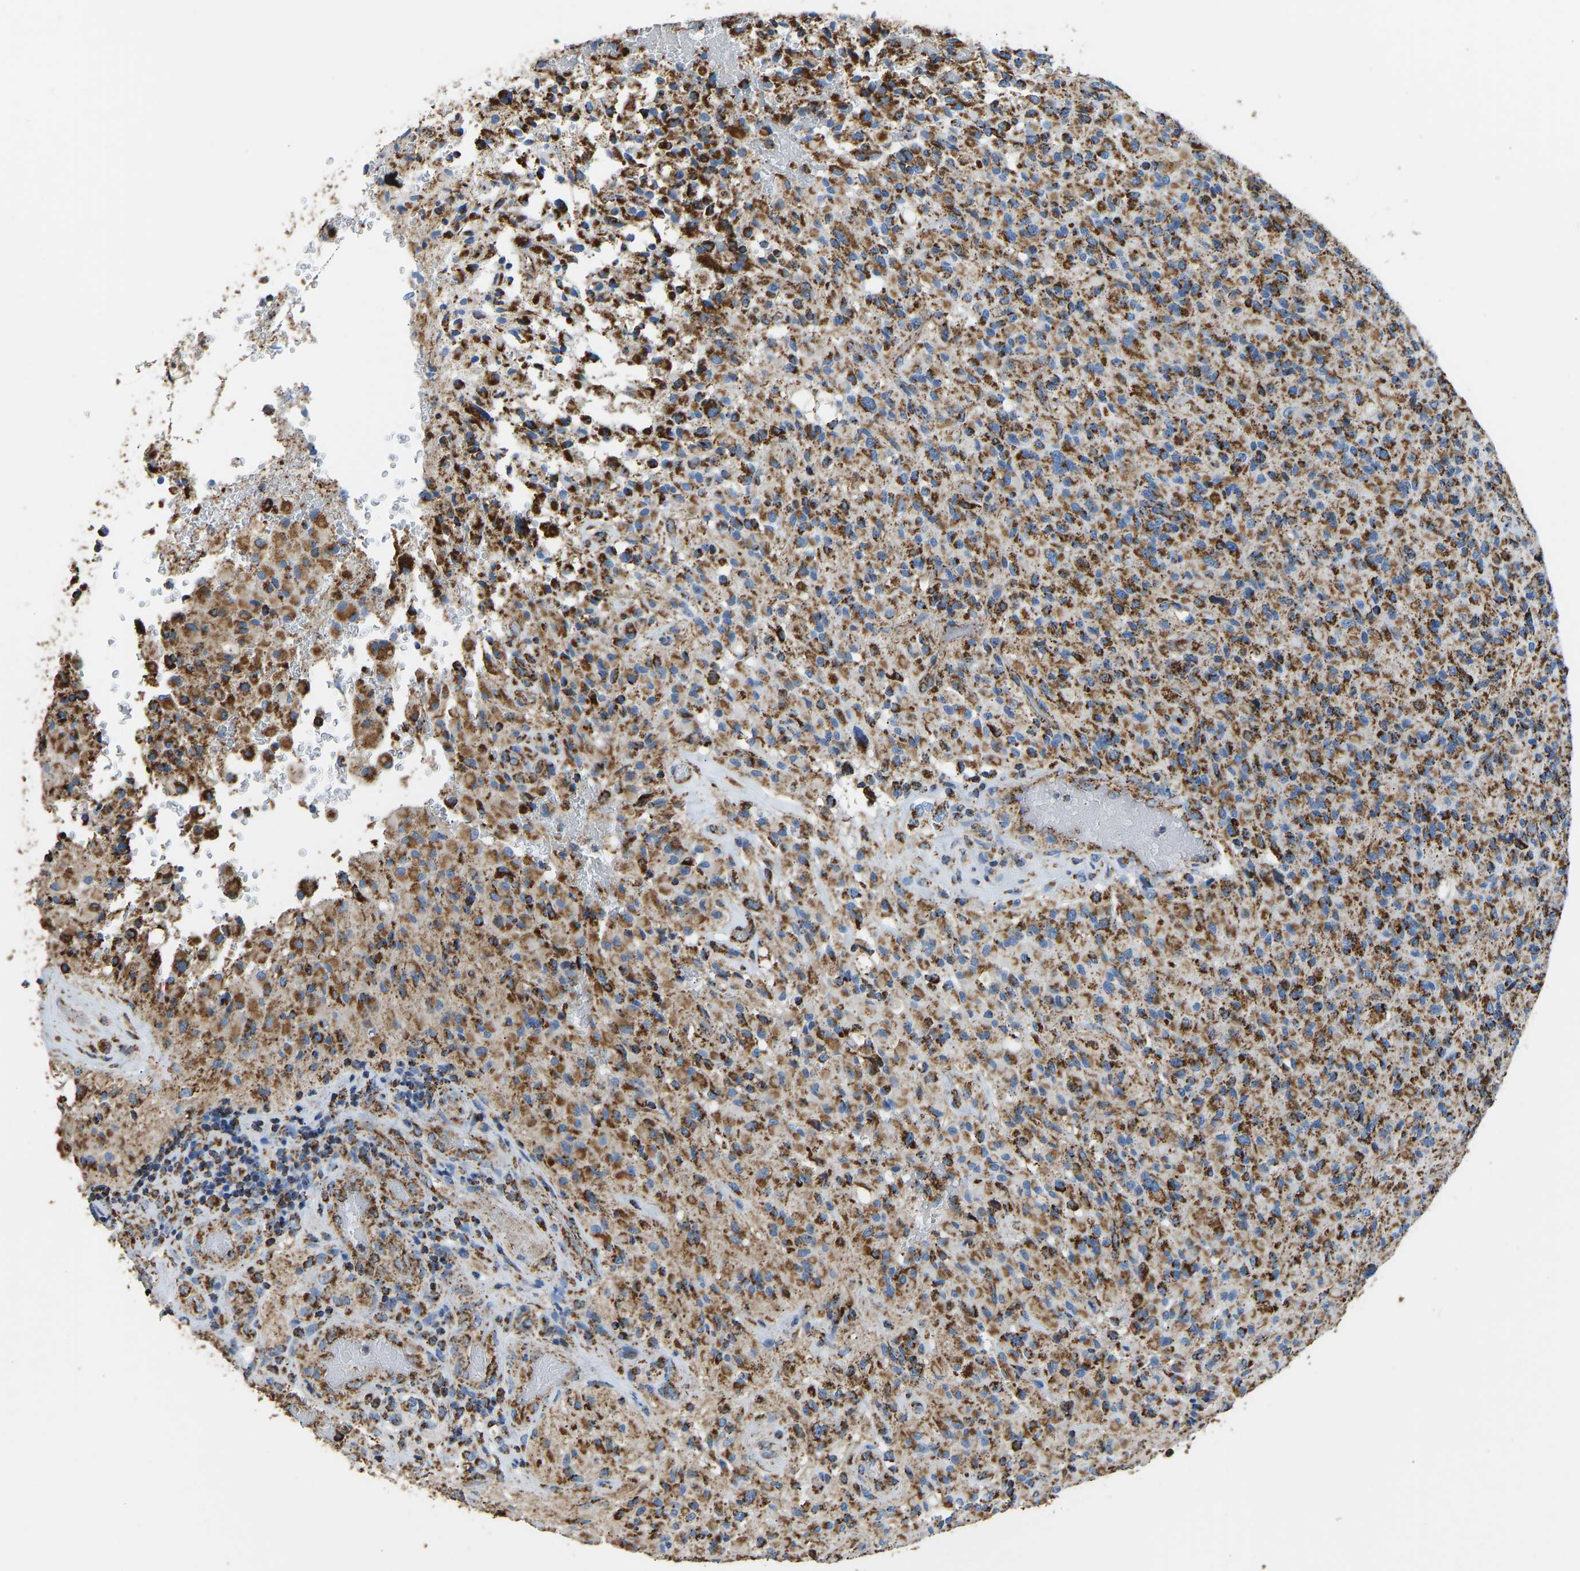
{"staining": {"intensity": "moderate", "quantity": ">75%", "location": "cytoplasmic/membranous"}, "tissue": "glioma", "cell_type": "Tumor cells", "image_type": "cancer", "snomed": [{"axis": "morphology", "description": "Glioma, malignant, High grade"}, {"axis": "topography", "description": "Brain"}], "caption": "A medium amount of moderate cytoplasmic/membranous positivity is appreciated in approximately >75% of tumor cells in glioma tissue.", "gene": "IRX6", "patient": {"sex": "male", "age": 71}}